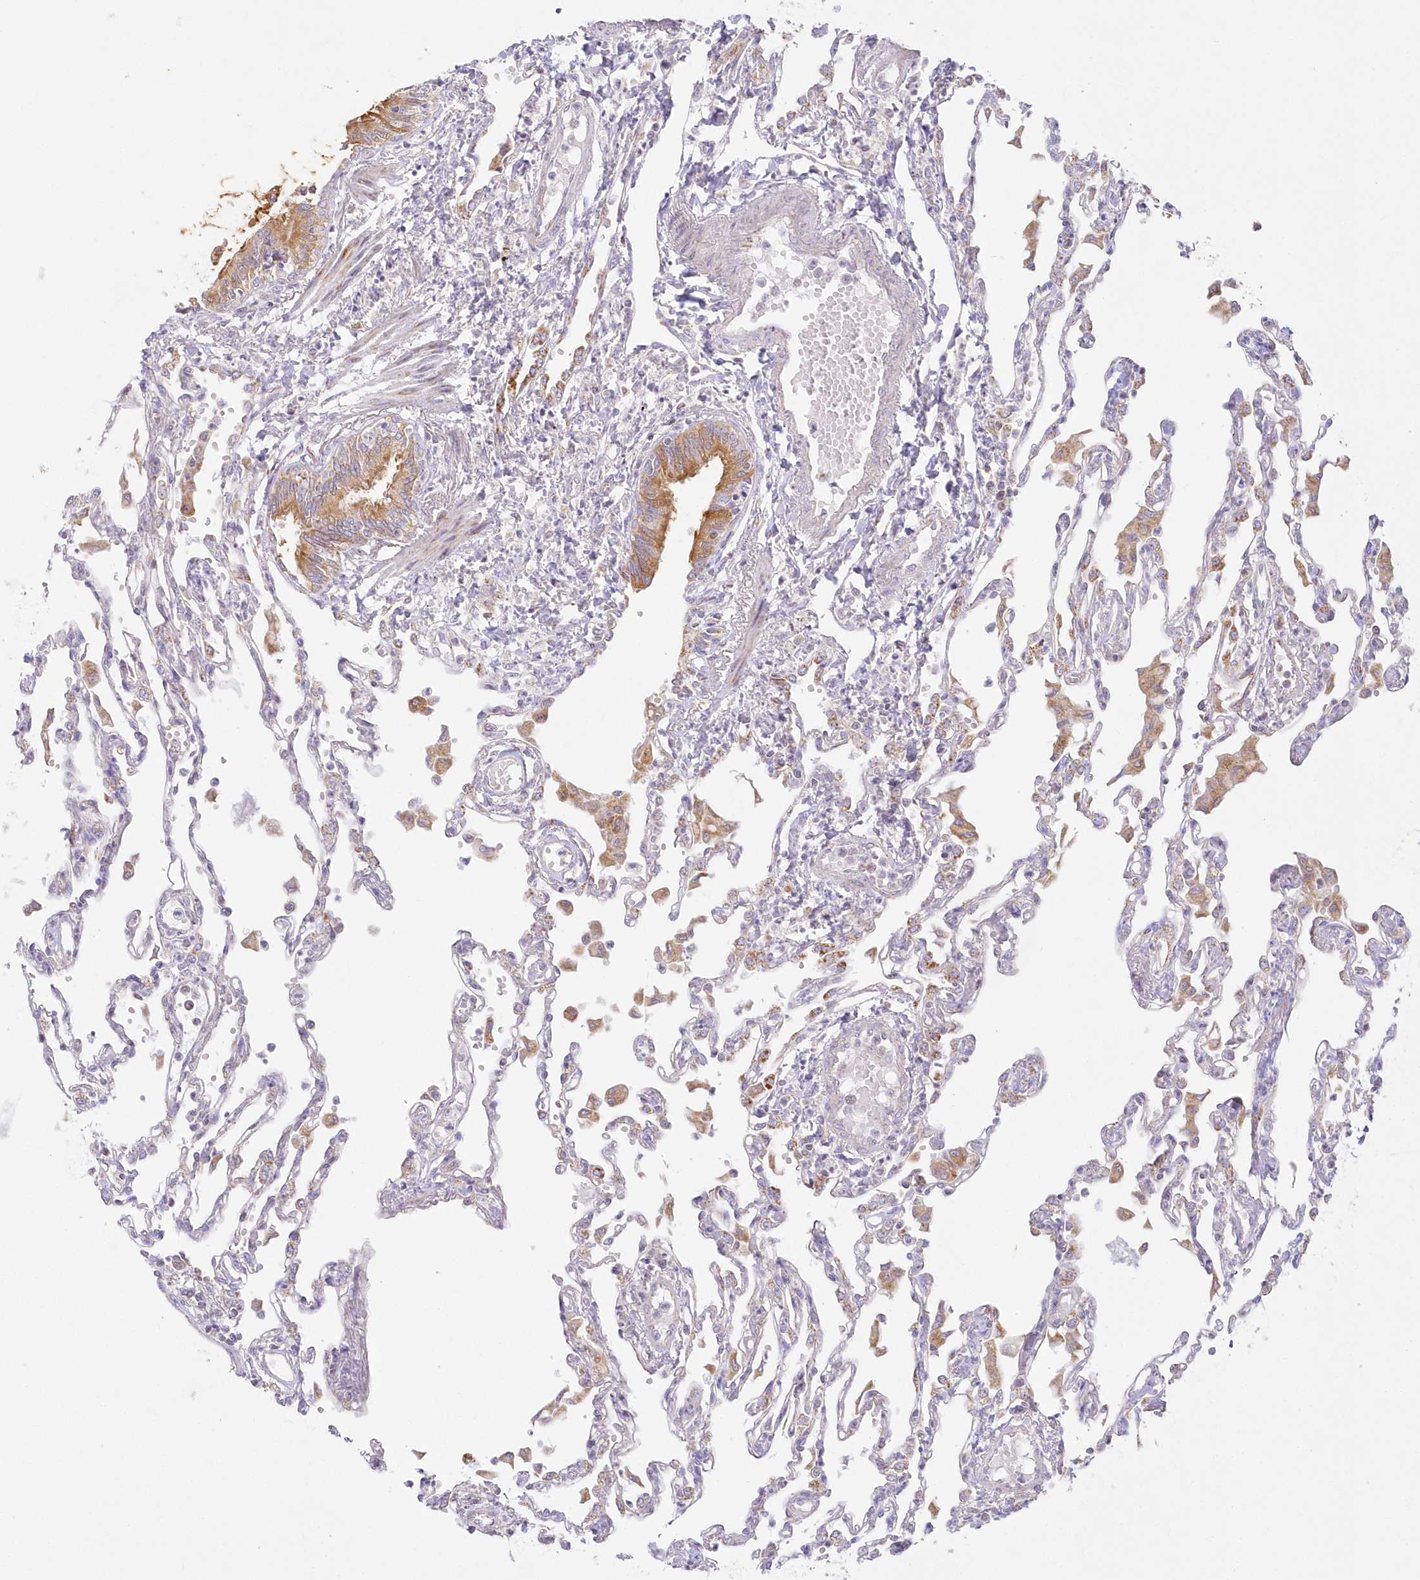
{"staining": {"intensity": "negative", "quantity": "none", "location": "none"}, "tissue": "lung", "cell_type": "Alveolar cells", "image_type": "normal", "snomed": [{"axis": "morphology", "description": "Normal tissue, NOS"}, {"axis": "topography", "description": "Bronchus"}, {"axis": "topography", "description": "Lung"}], "caption": "This is an immunohistochemistry histopathology image of unremarkable lung. There is no expression in alveolar cells.", "gene": "TBC1D14", "patient": {"sex": "female", "age": 49}}